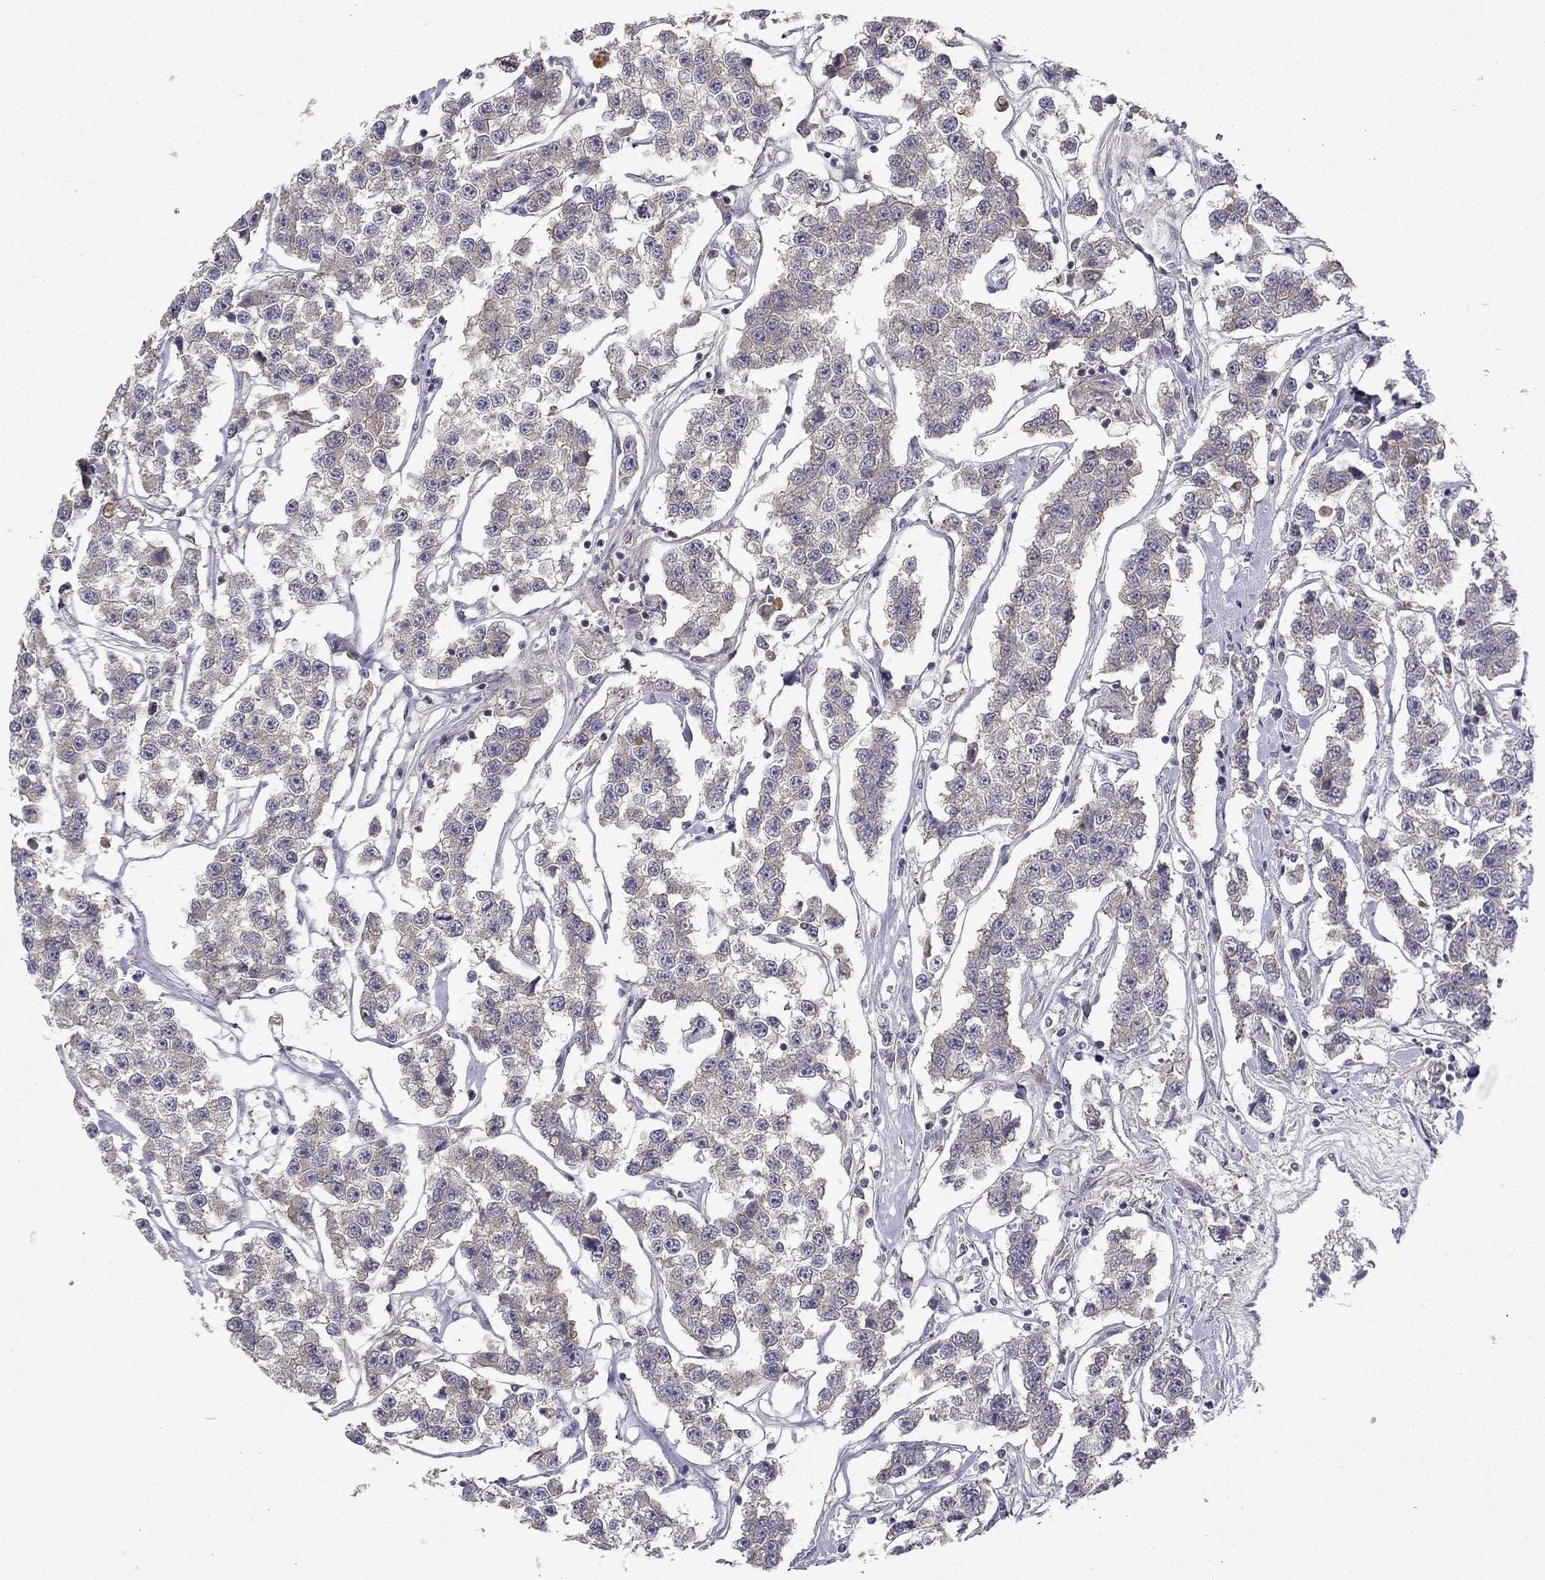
{"staining": {"intensity": "weak", "quantity": "<25%", "location": "cytoplasmic/membranous"}, "tissue": "testis cancer", "cell_type": "Tumor cells", "image_type": "cancer", "snomed": [{"axis": "morphology", "description": "Seminoma, NOS"}, {"axis": "topography", "description": "Testis"}], "caption": "Tumor cells show no significant positivity in testis seminoma.", "gene": "STXBP5", "patient": {"sex": "male", "age": 59}}